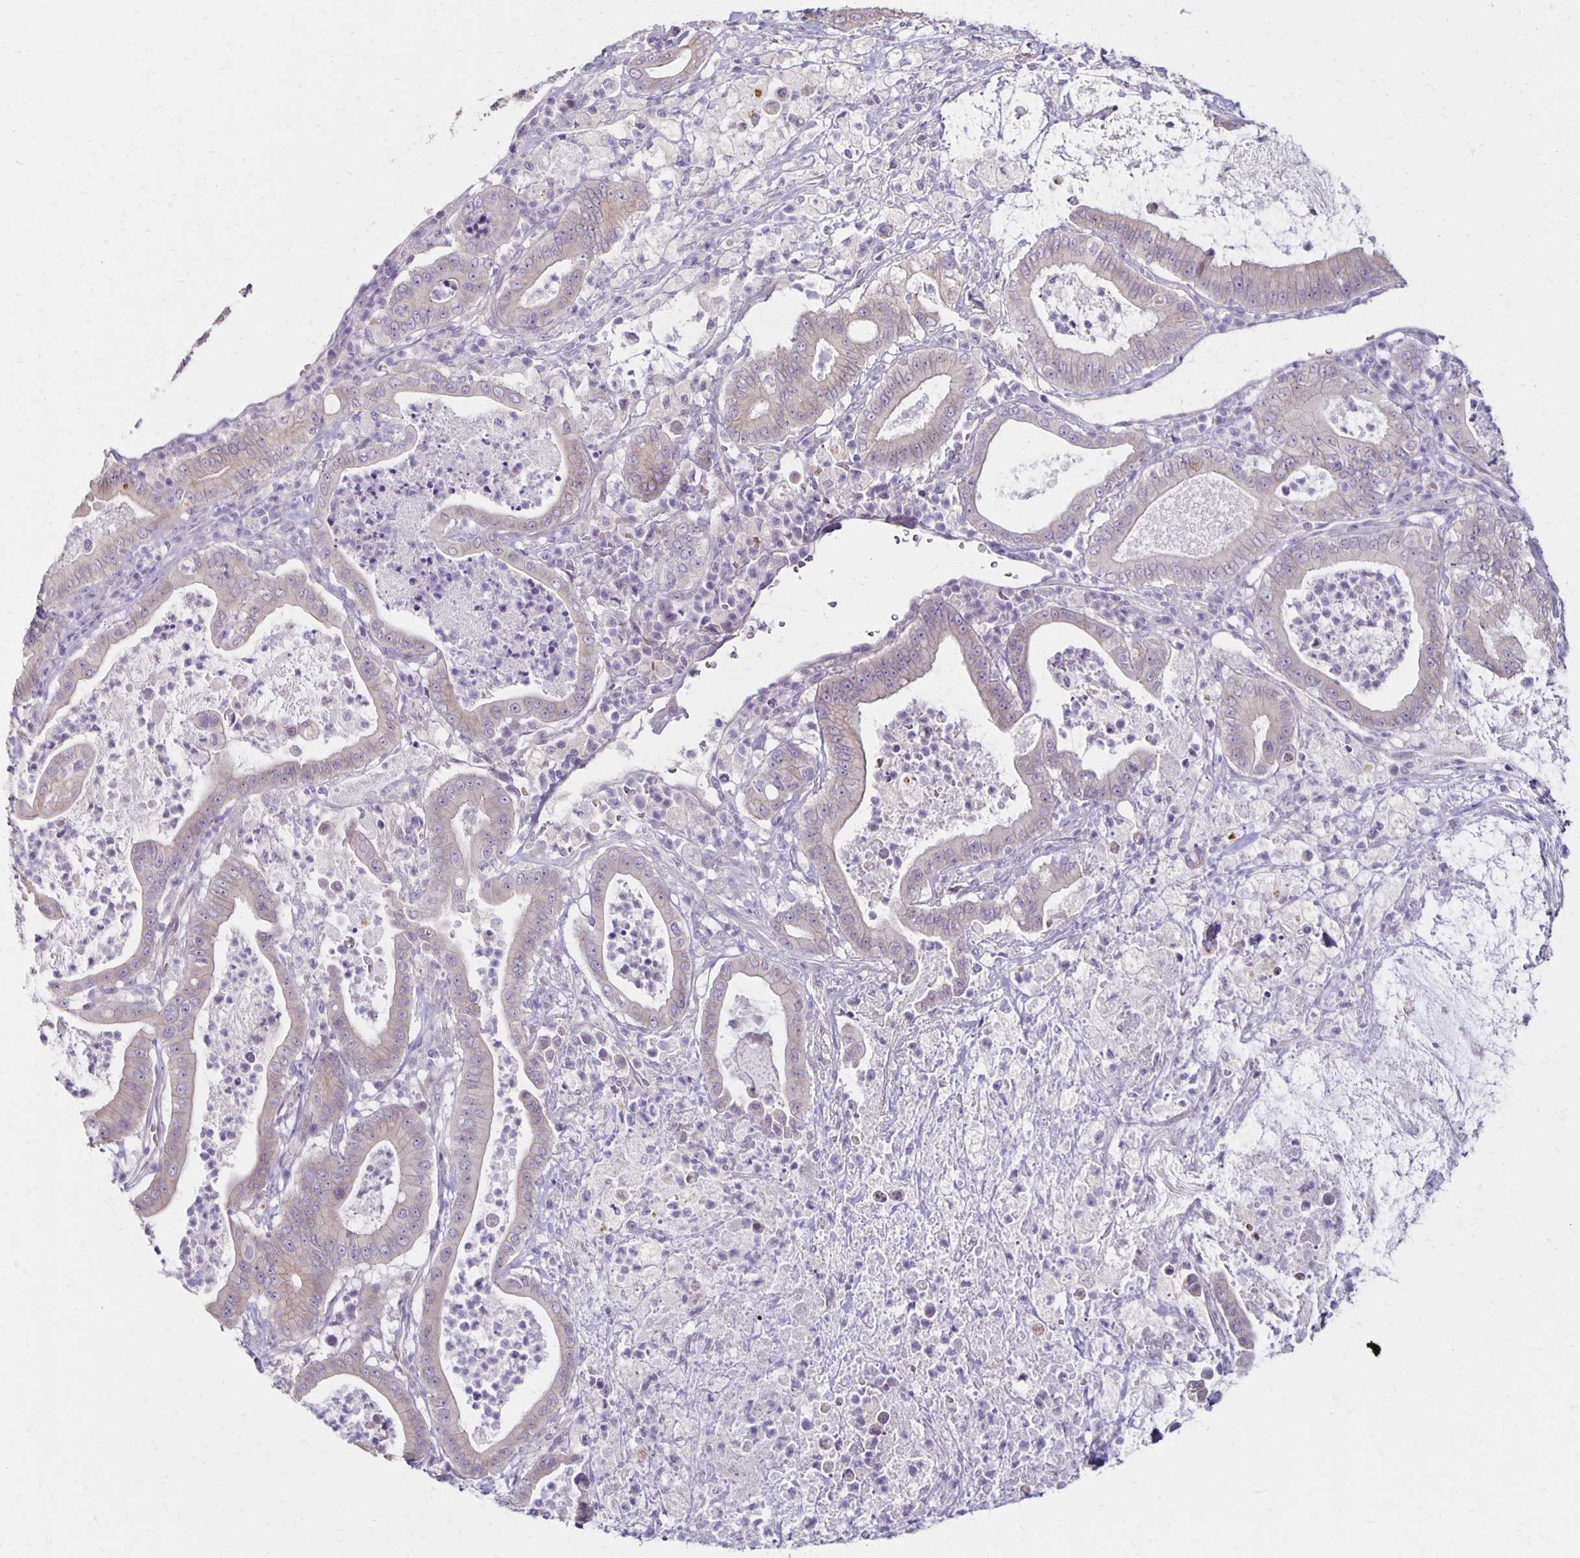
{"staining": {"intensity": "negative", "quantity": "none", "location": "none"}, "tissue": "pancreatic cancer", "cell_type": "Tumor cells", "image_type": "cancer", "snomed": [{"axis": "morphology", "description": "Adenocarcinoma, NOS"}, {"axis": "topography", "description": "Pancreas"}], "caption": "An immunohistochemistry histopathology image of pancreatic cancer (adenocarcinoma) is shown. There is no staining in tumor cells of pancreatic cancer (adenocarcinoma). (DAB (3,3'-diaminobenzidine) immunohistochemistry visualized using brightfield microscopy, high magnification).", "gene": "KATNBL1", "patient": {"sex": "male", "age": 71}}